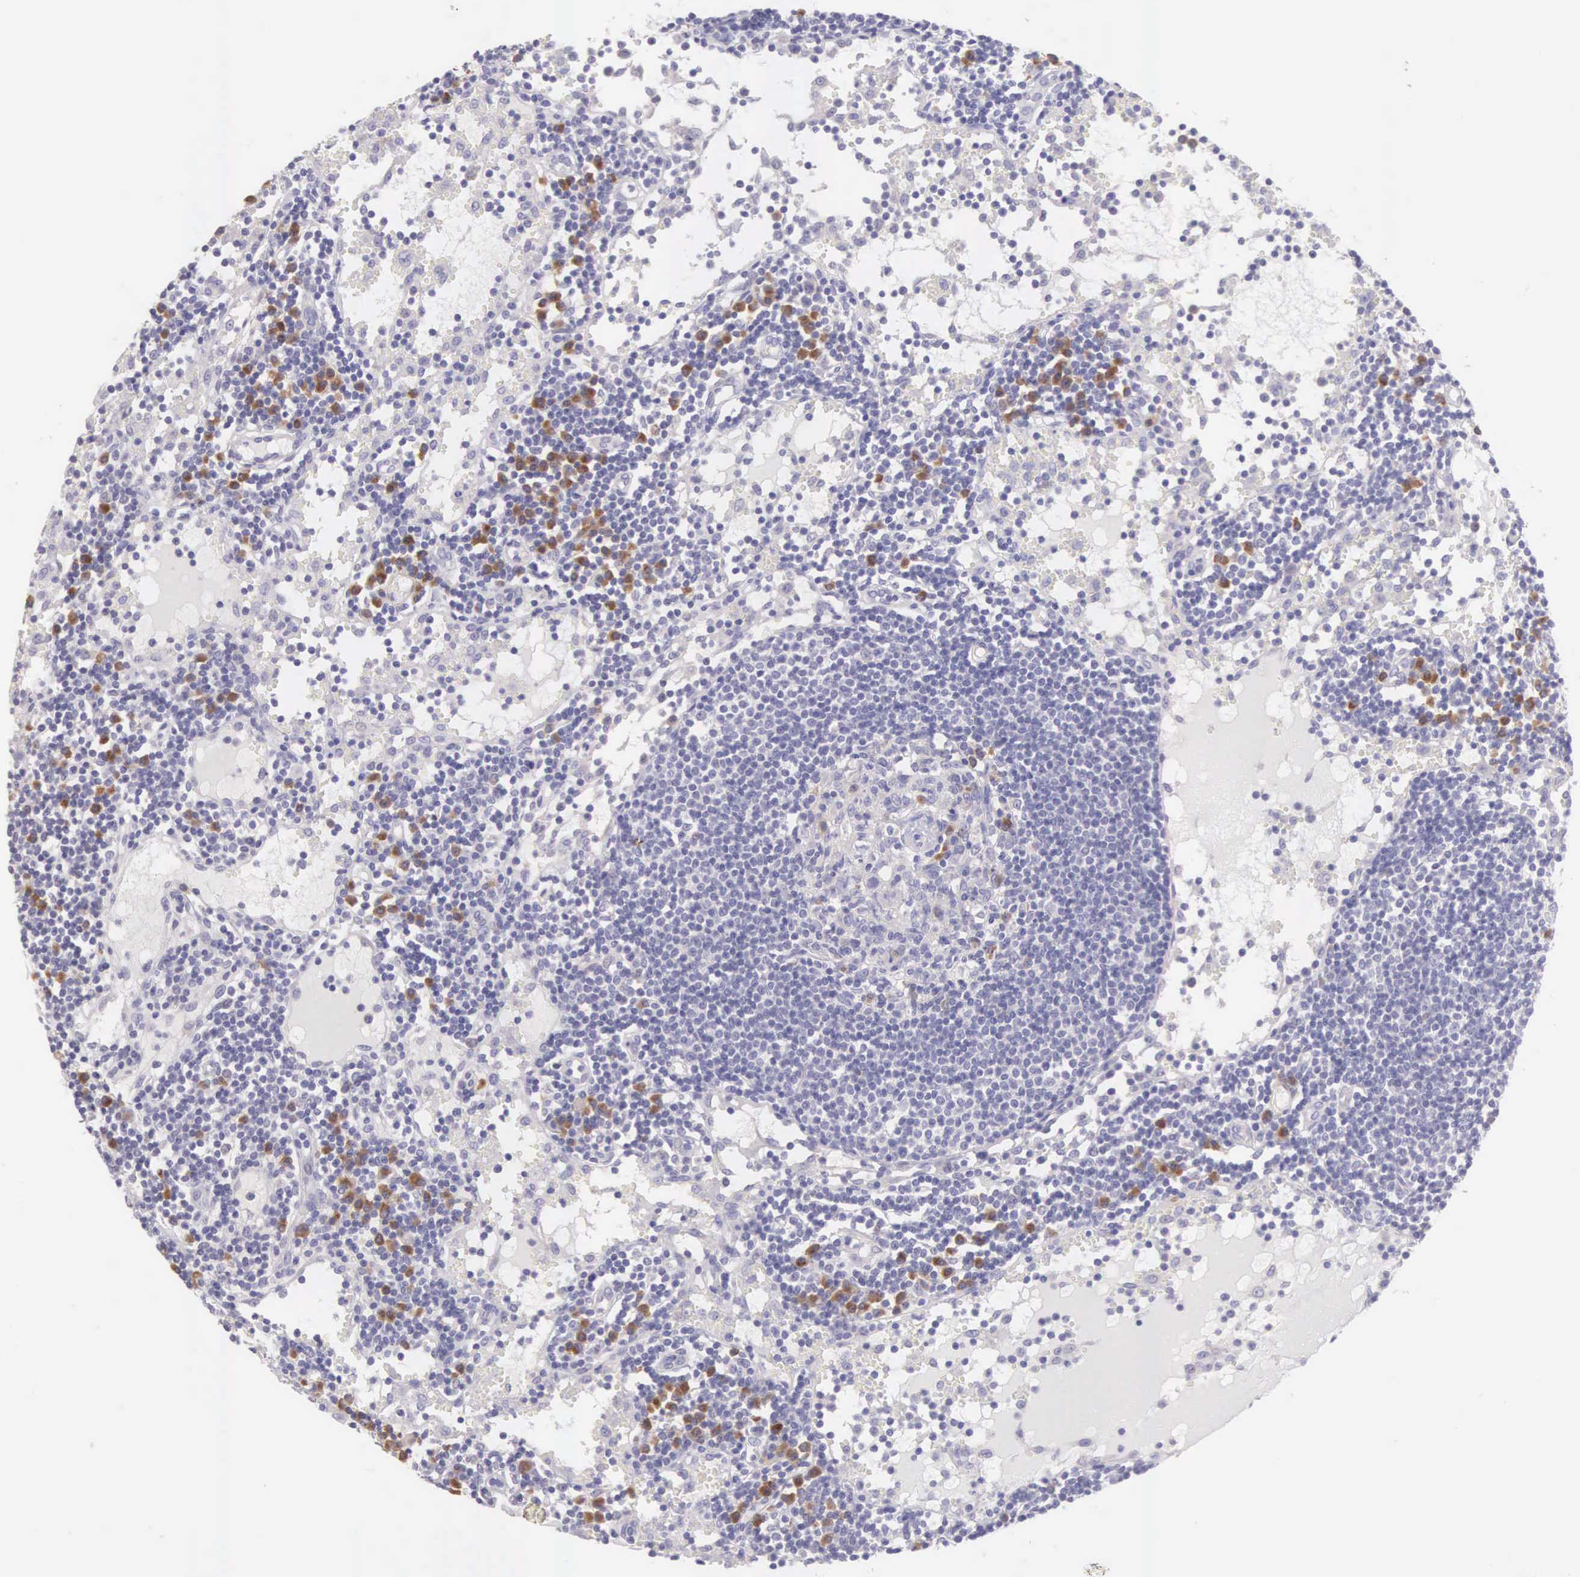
{"staining": {"intensity": "weak", "quantity": "<25%", "location": "cytoplasmic/membranous"}, "tissue": "lymph node", "cell_type": "Germinal center cells", "image_type": "normal", "snomed": [{"axis": "morphology", "description": "Normal tissue, NOS"}, {"axis": "topography", "description": "Lymph node"}], "caption": "Lymph node was stained to show a protein in brown. There is no significant positivity in germinal center cells.", "gene": "ARFGAP3", "patient": {"sex": "female", "age": 55}}